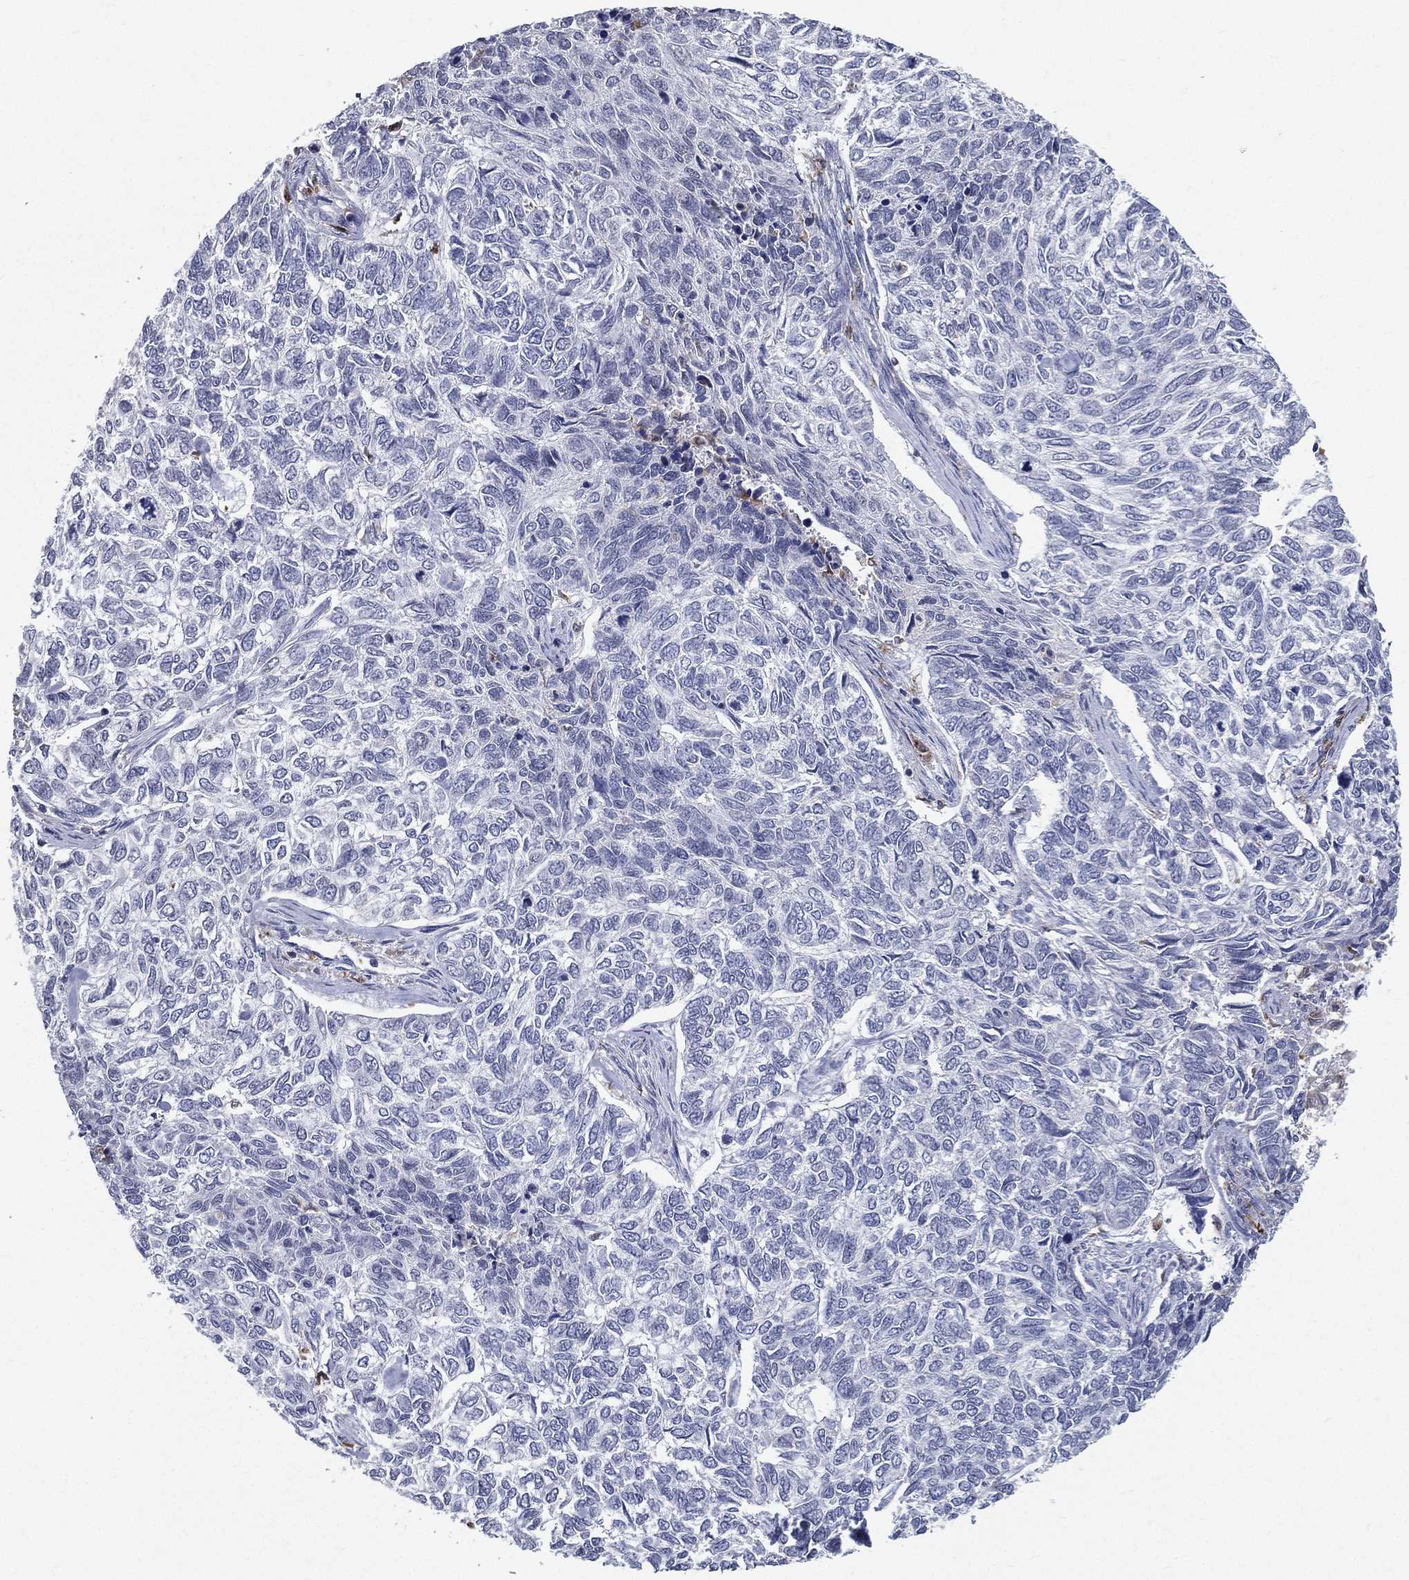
{"staining": {"intensity": "negative", "quantity": "none", "location": "none"}, "tissue": "skin cancer", "cell_type": "Tumor cells", "image_type": "cancer", "snomed": [{"axis": "morphology", "description": "Basal cell carcinoma"}, {"axis": "topography", "description": "Skin"}], "caption": "Immunohistochemistry (IHC) of skin cancer (basal cell carcinoma) reveals no positivity in tumor cells.", "gene": "EVI2B", "patient": {"sex": "female", "age": 65}}